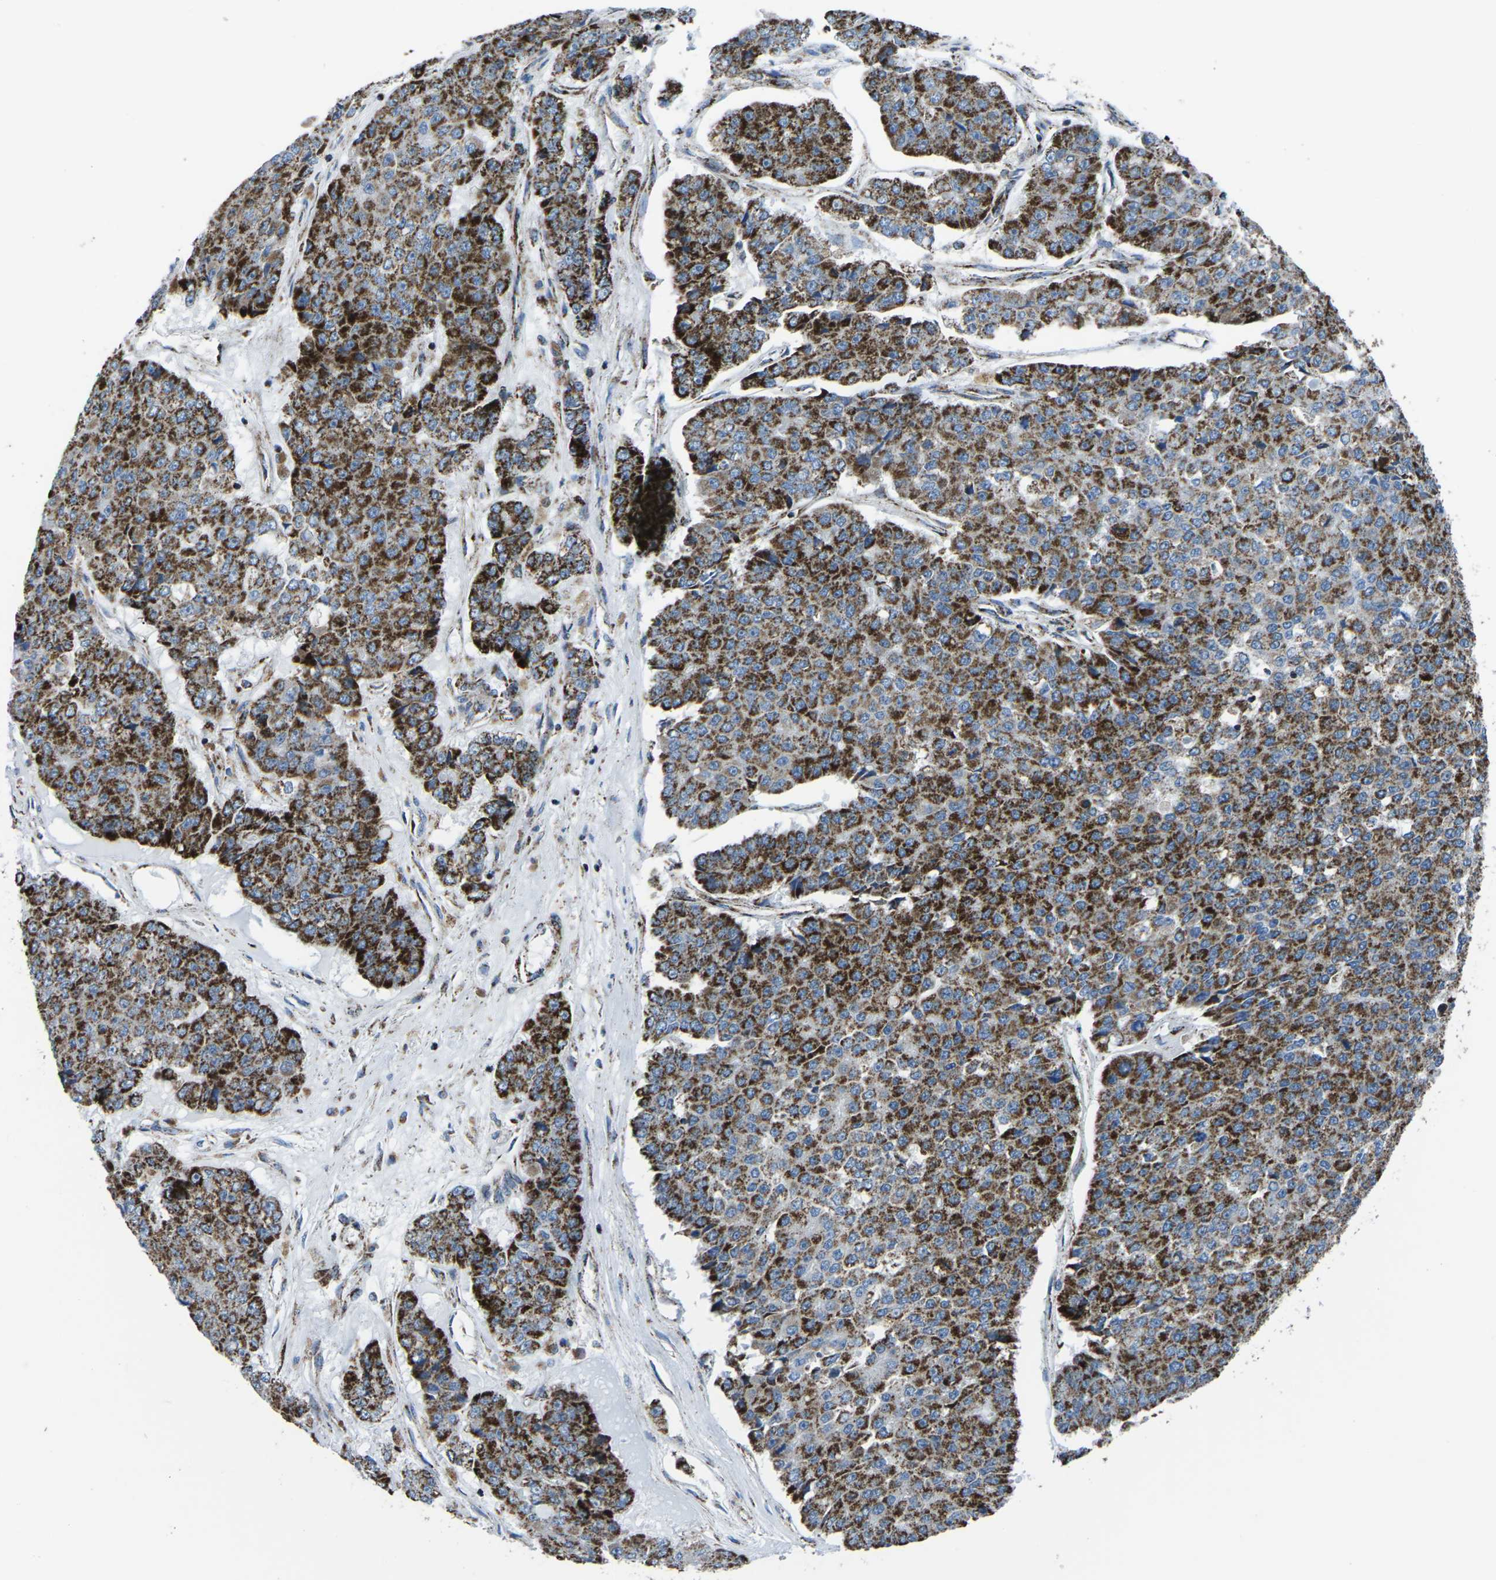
{"staining": {"intensity": "strong", "quantity": ">75%", "location": "cytoplasmic/membranous"}, "tissue": "pancreatic cancer", "cell_type": "Tumor cells", "image_type": "cancer", "snomed": [{"axis": "morphology", "description": "Adenocarcinoma, NOS"}, {"axis": "topography", "description": "Pancreas"}], "caption": "Strong cytoplasmic/membranous positivity for a protein is appreciated in approximately >75% of tumor cells of pancreatic cancer (adenocarcinoma) using immunohistochemistry.", "gene": "MT-CO2", "patient": {"sex": "male", "age": 50}}